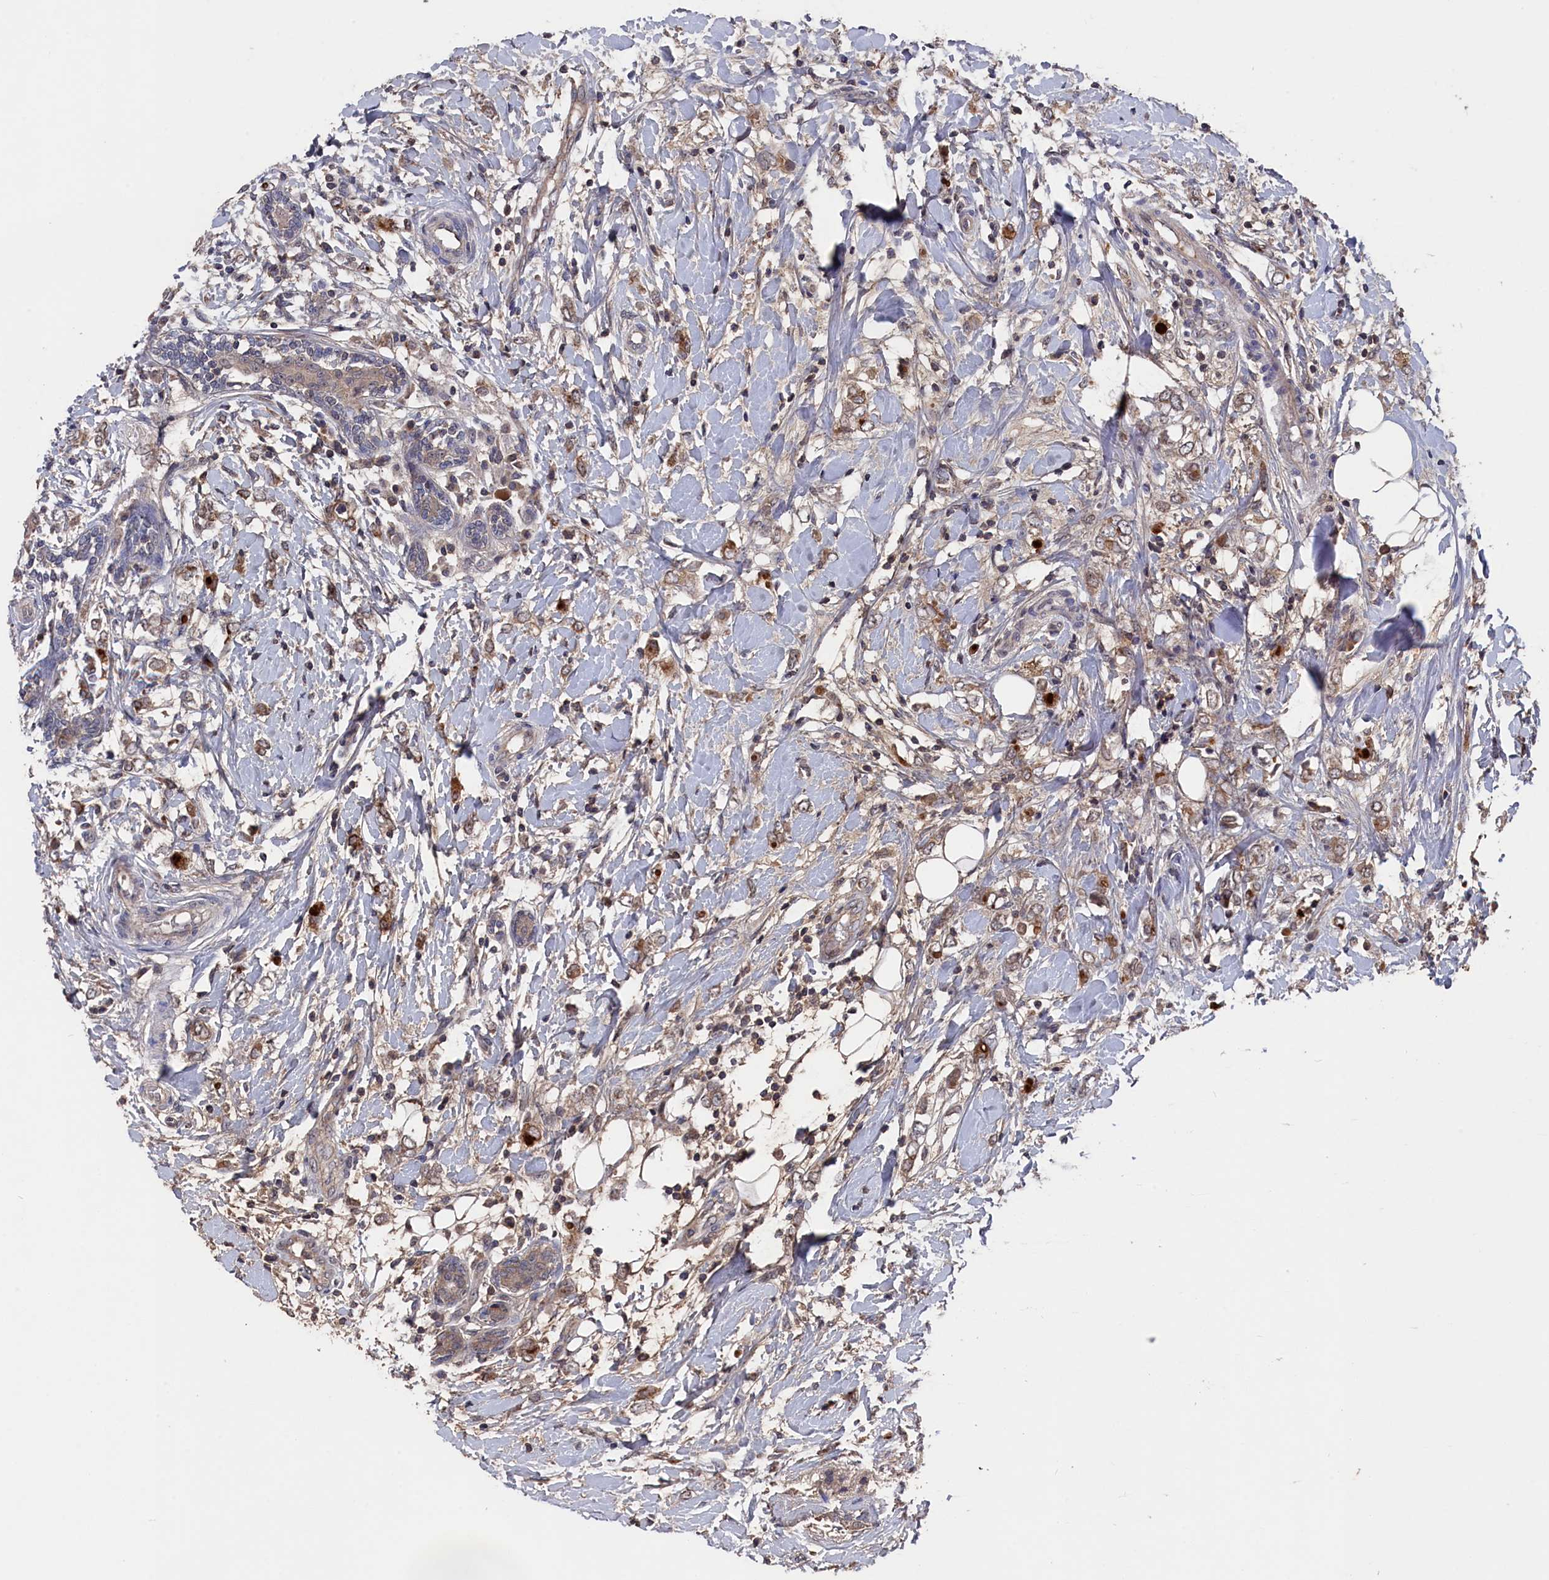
{"staining": {"intensity": "moderate", "quantity": ">75%", "location": "cytoplasmic/membranous"}, "tissue": "breast cancer", "cell_type": "Tumor cells", "image_type": "cancer", "snomed": [{"axis": "morphology", "description": "Normal tissue, NOS"}, {"axis": "morphology", "description": "Lobular carcinoma"}, {"axis": "topography", "description": "Breast"}], "caption": "A high-resolution micrograph shows immunohistochemistry staining of breast cancer, which exhibits moderate cytoplasmic/membranous staining in about >75% of tumor cells. (DAB = brown stain, brightfield microscopy at high magnification).", "gene": "TMC5", "patient": {"sex": "female", "age": 47}}